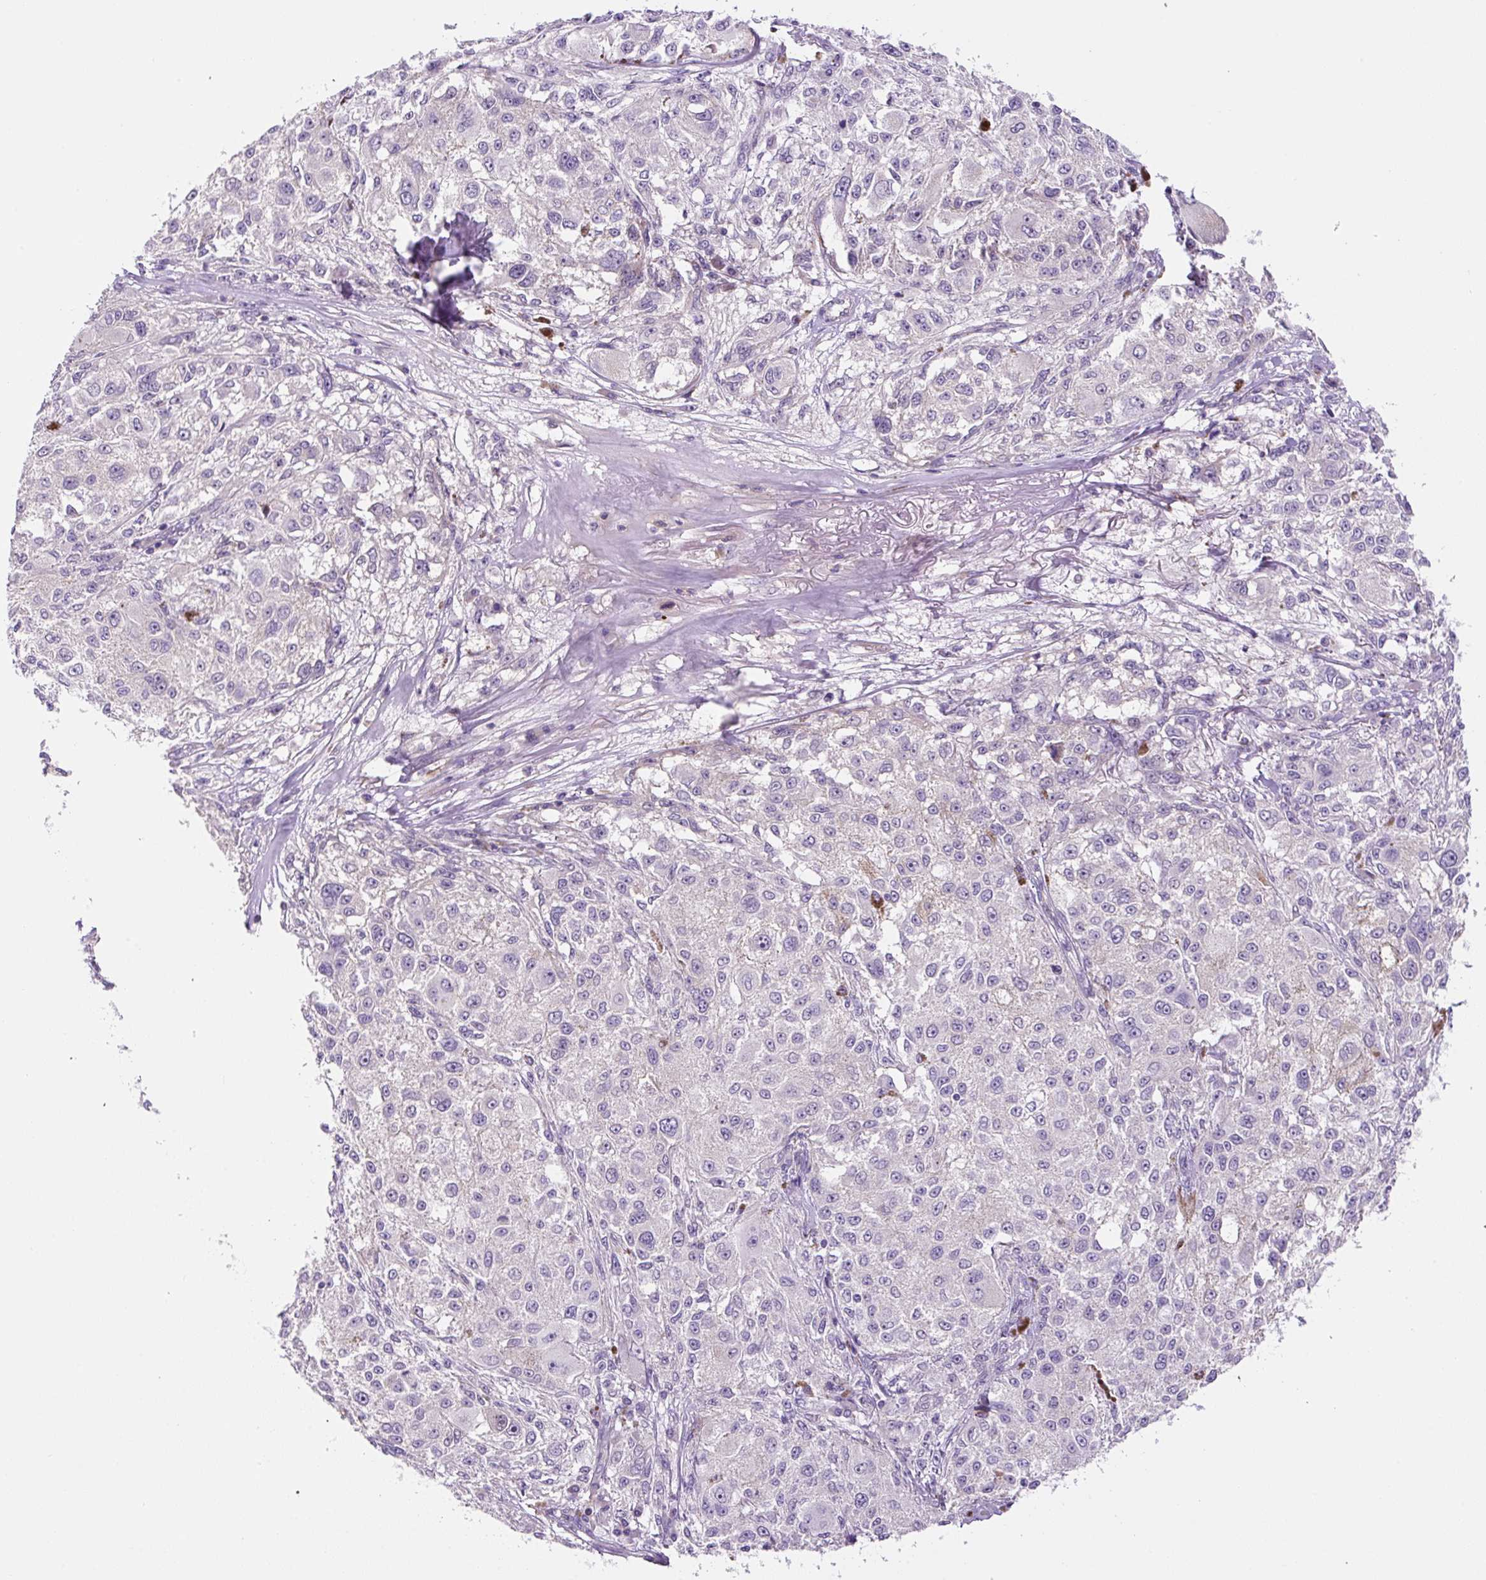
{"staining": {"intensity": "negative", "quantity": "none", "location": "none"}, "tissue": "melanoma", "cell_type": "Tumor cells", "image_type": "cancer", "snomed": [{"axis": "morphology", "description": "Necrosis, NOS"}, {"axis": "morphology", "description": "Malignant melanoma, NOS"}, {"axis": "topography", "description": "Skin"}], "caption": "DAB (3,3'-diaminobenzidine) immunohistochemical staining of human melanoma reveals no significant positivity in tumor cells. (Brightfield microscopy of DAB (3,3'-diaminobenzidine) immunohistochemistry (IHC) at high magnification).", "gene": "OGDHL", "patient": {"sex": "female", "age": 87}}